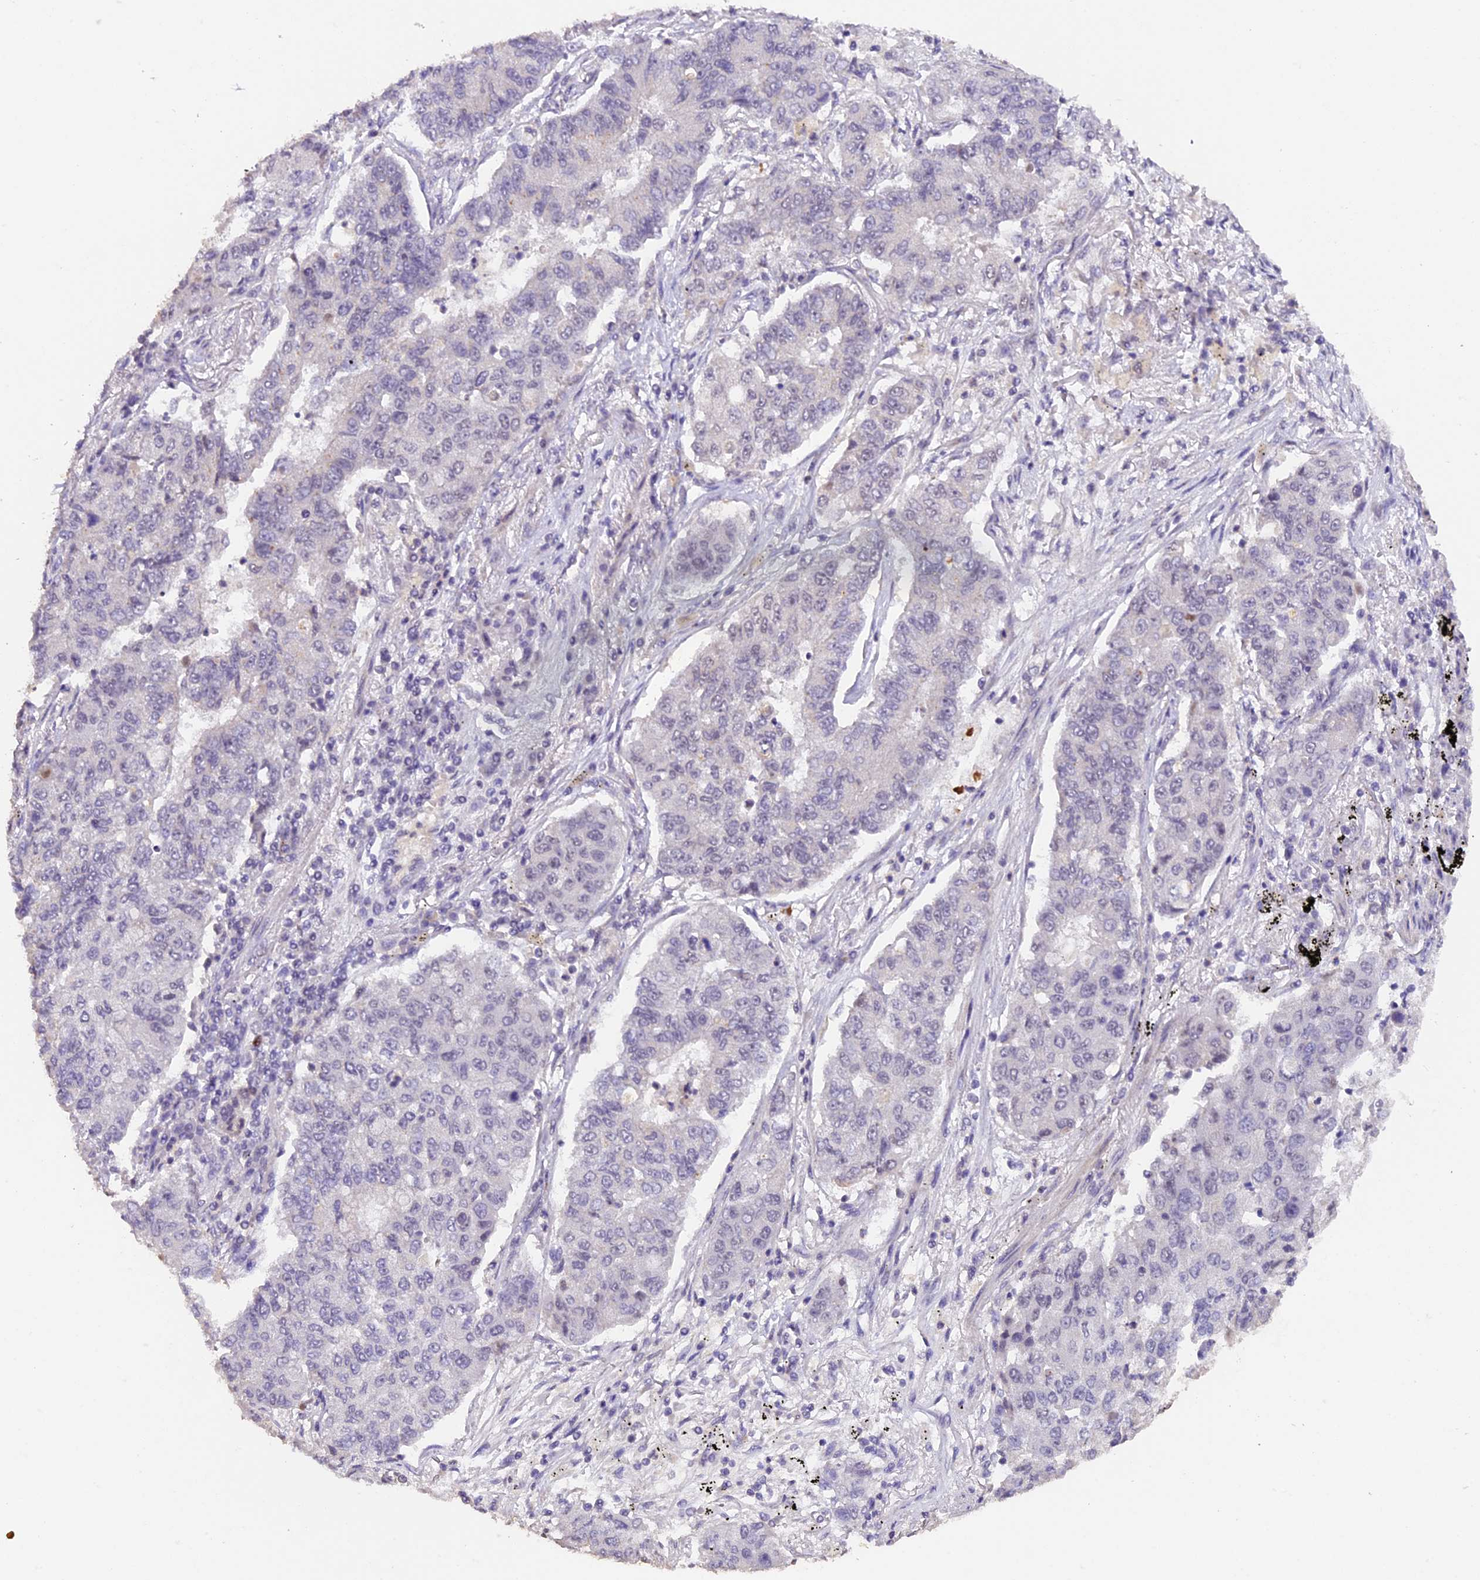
{"staining": {"intensity": "negative", "quantity": "none", "location": "none"}, "tissue": "lung cancer", "cell_type": "Tumor cells", "image_type": "cancer", "snomed": [{"axis": "morphology", "description": "Squamous cell carcinoma, NOS"}, {"axis": "topography", "description": "Lung"}], "caption": "Photomicrograph shows no significant protein positivity in tumor cells of lung cancer (squamous cell carcinoma).", "gene": "GNB5", "patient": {"sex": "male", "age": 74}}